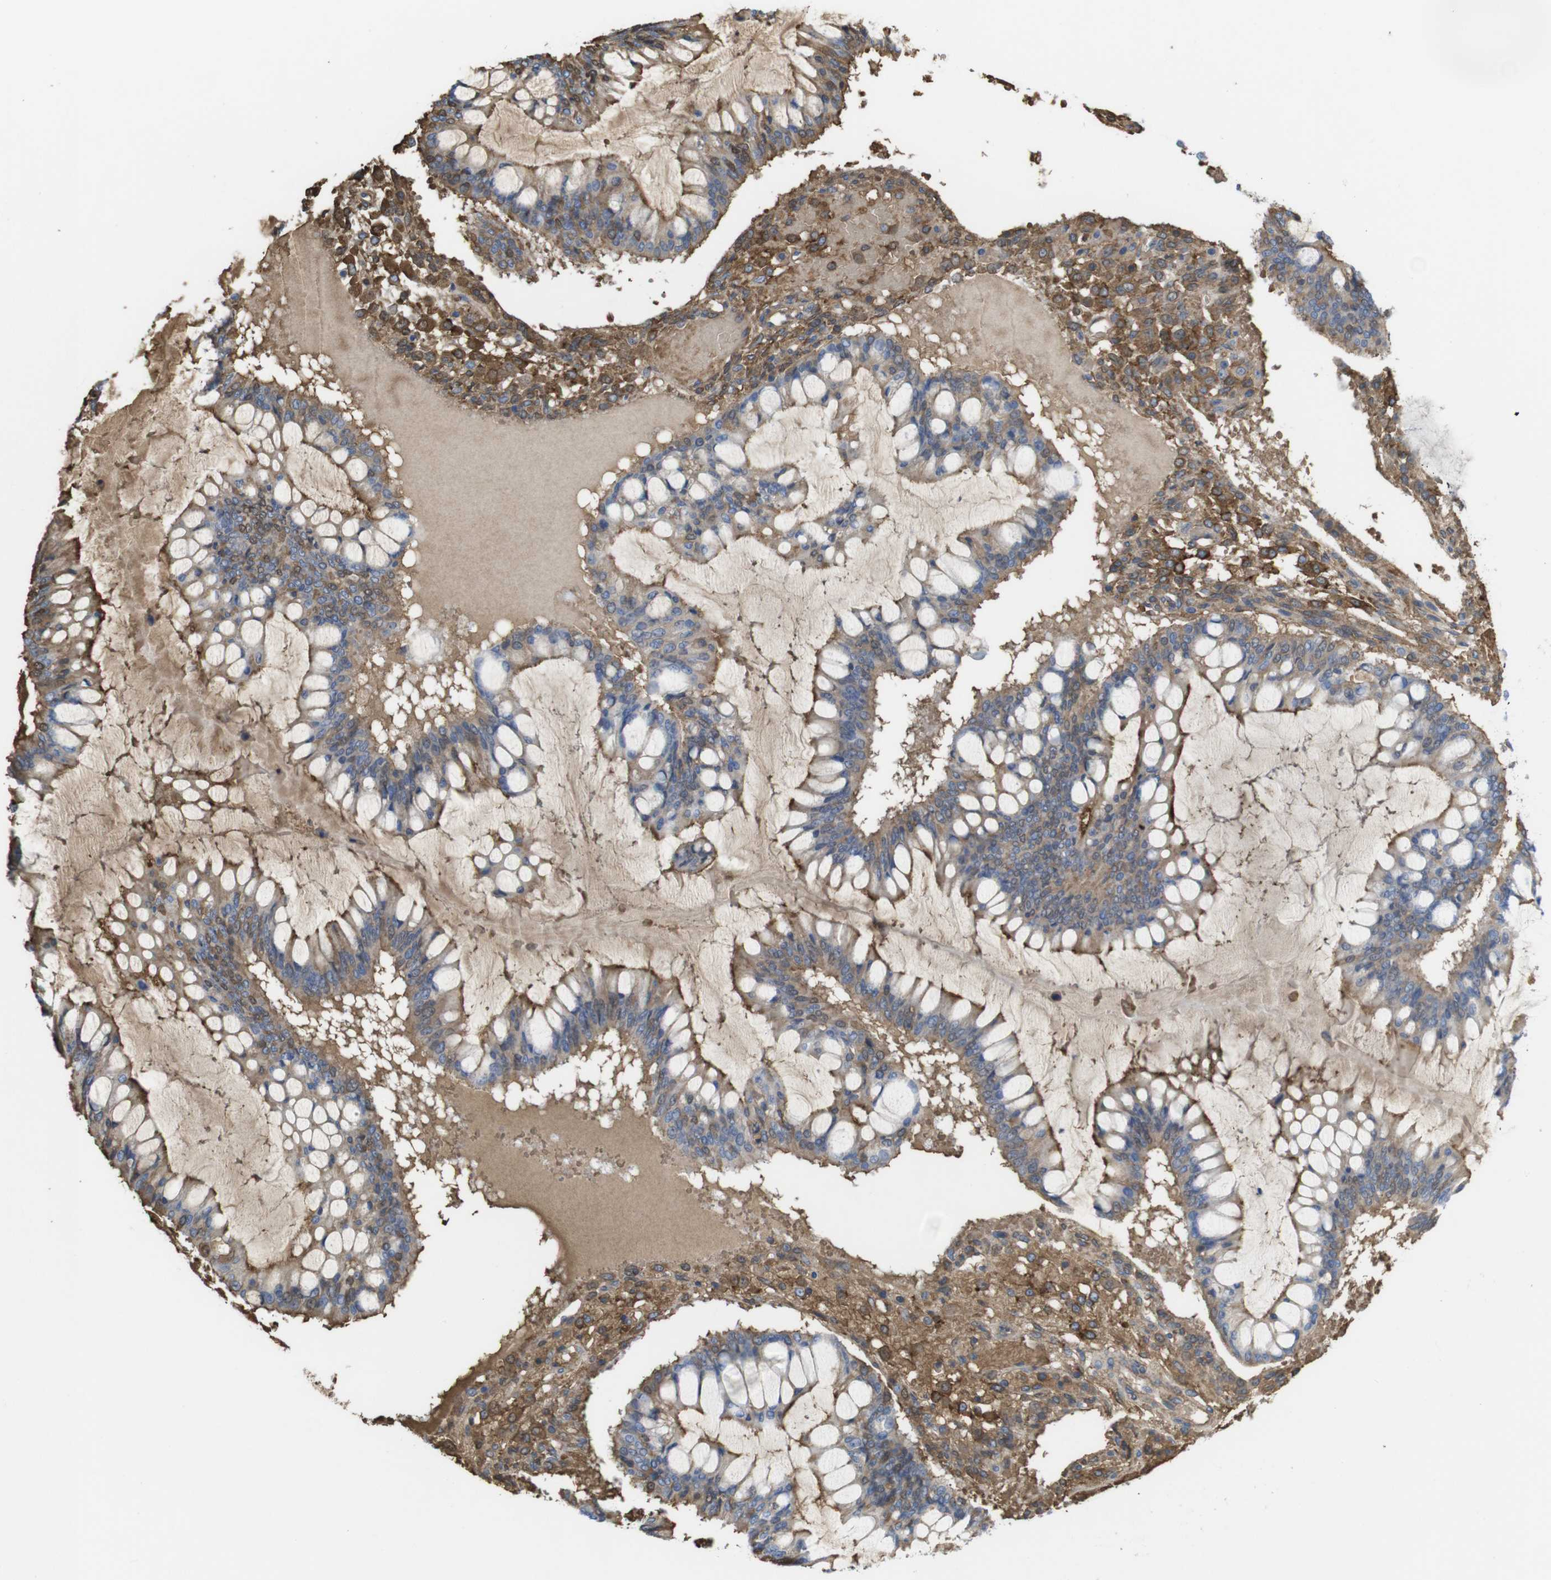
{"staining": {"intensity": "moderate", "quantity": ">75%", "location": "cytoplasmic/membranous"}, "tissue": "ovarian cancer", "cell_type": "Tumor cells", "image_type": "cancer", "snomed": [{"axis": "morphology", "description": "Cystadenocarcinoma, mucinous, NOS"}, {"axis": "topography", "description": "Ovary"}], "caption": "Protein analysis of mucinous cystadenocarcinoma (ovarian) tissue displays moderate cytoplasmic/membranous expression in about >75% of tumor cells.", "gene": "CYBRD1", "patient": {"sex": "female", "age": 73}}